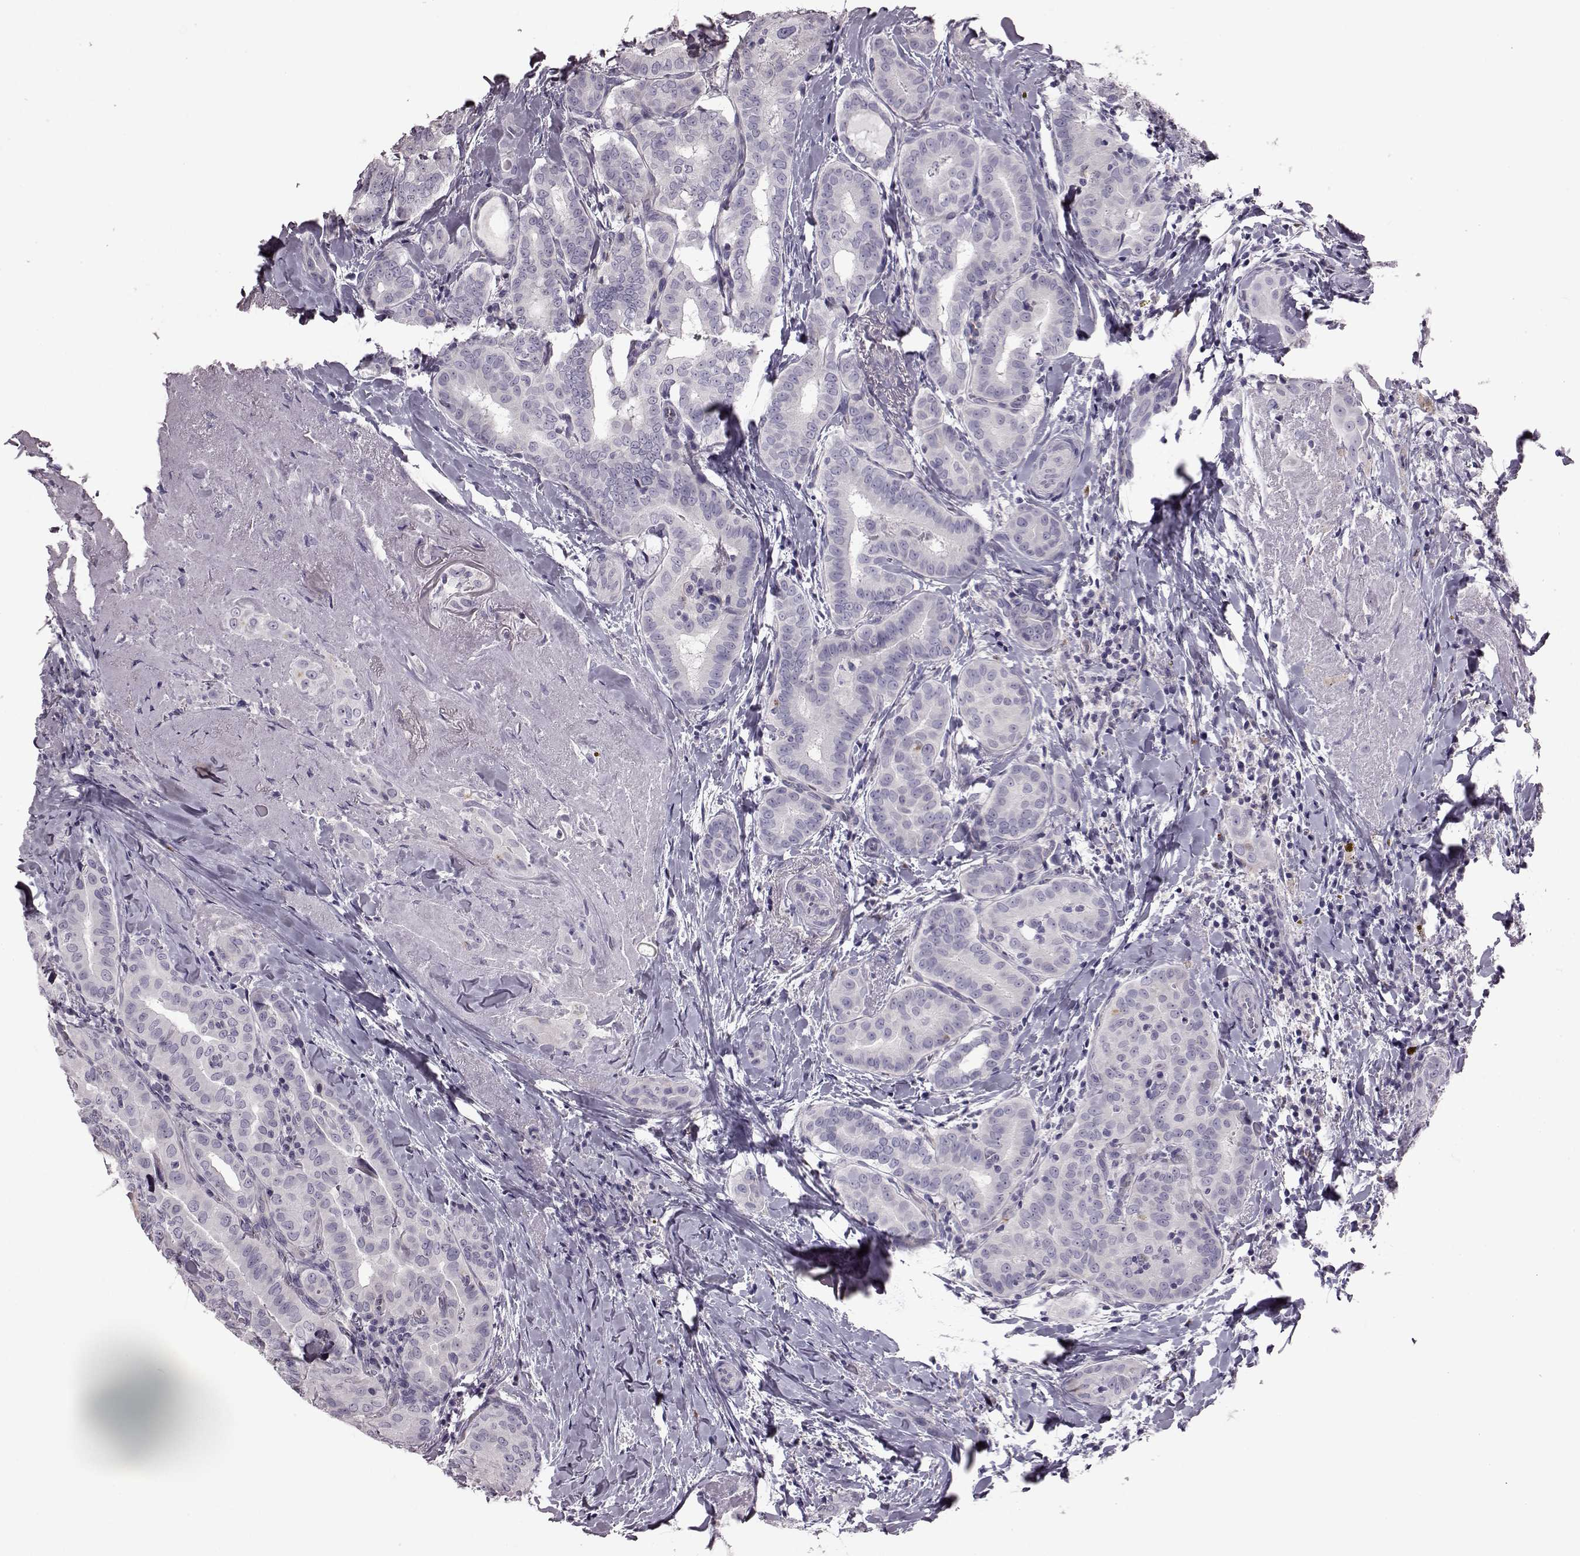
{"staining": {"intensity": "negative", "quantity": "none", "location": "none"}, "tissue": "thyroid cancer", "cell_type": "Tumor cells", "image_type": "cancer", "snomed": [{"axis": "morphology", "description": "Papillary adenocarcinoma, NOS"}, {"axis": "morphology", "description": "Papillary adenoma metastatic"}, {"axis": "topography", "description": "Thyroid gland"}], "caption": "IHC of human thyroid papillary adenocarcinoma exhibits no positivity in tumor cells.", "gene": "SNTG1", "patient": {"sex": "female", "age": 50}}